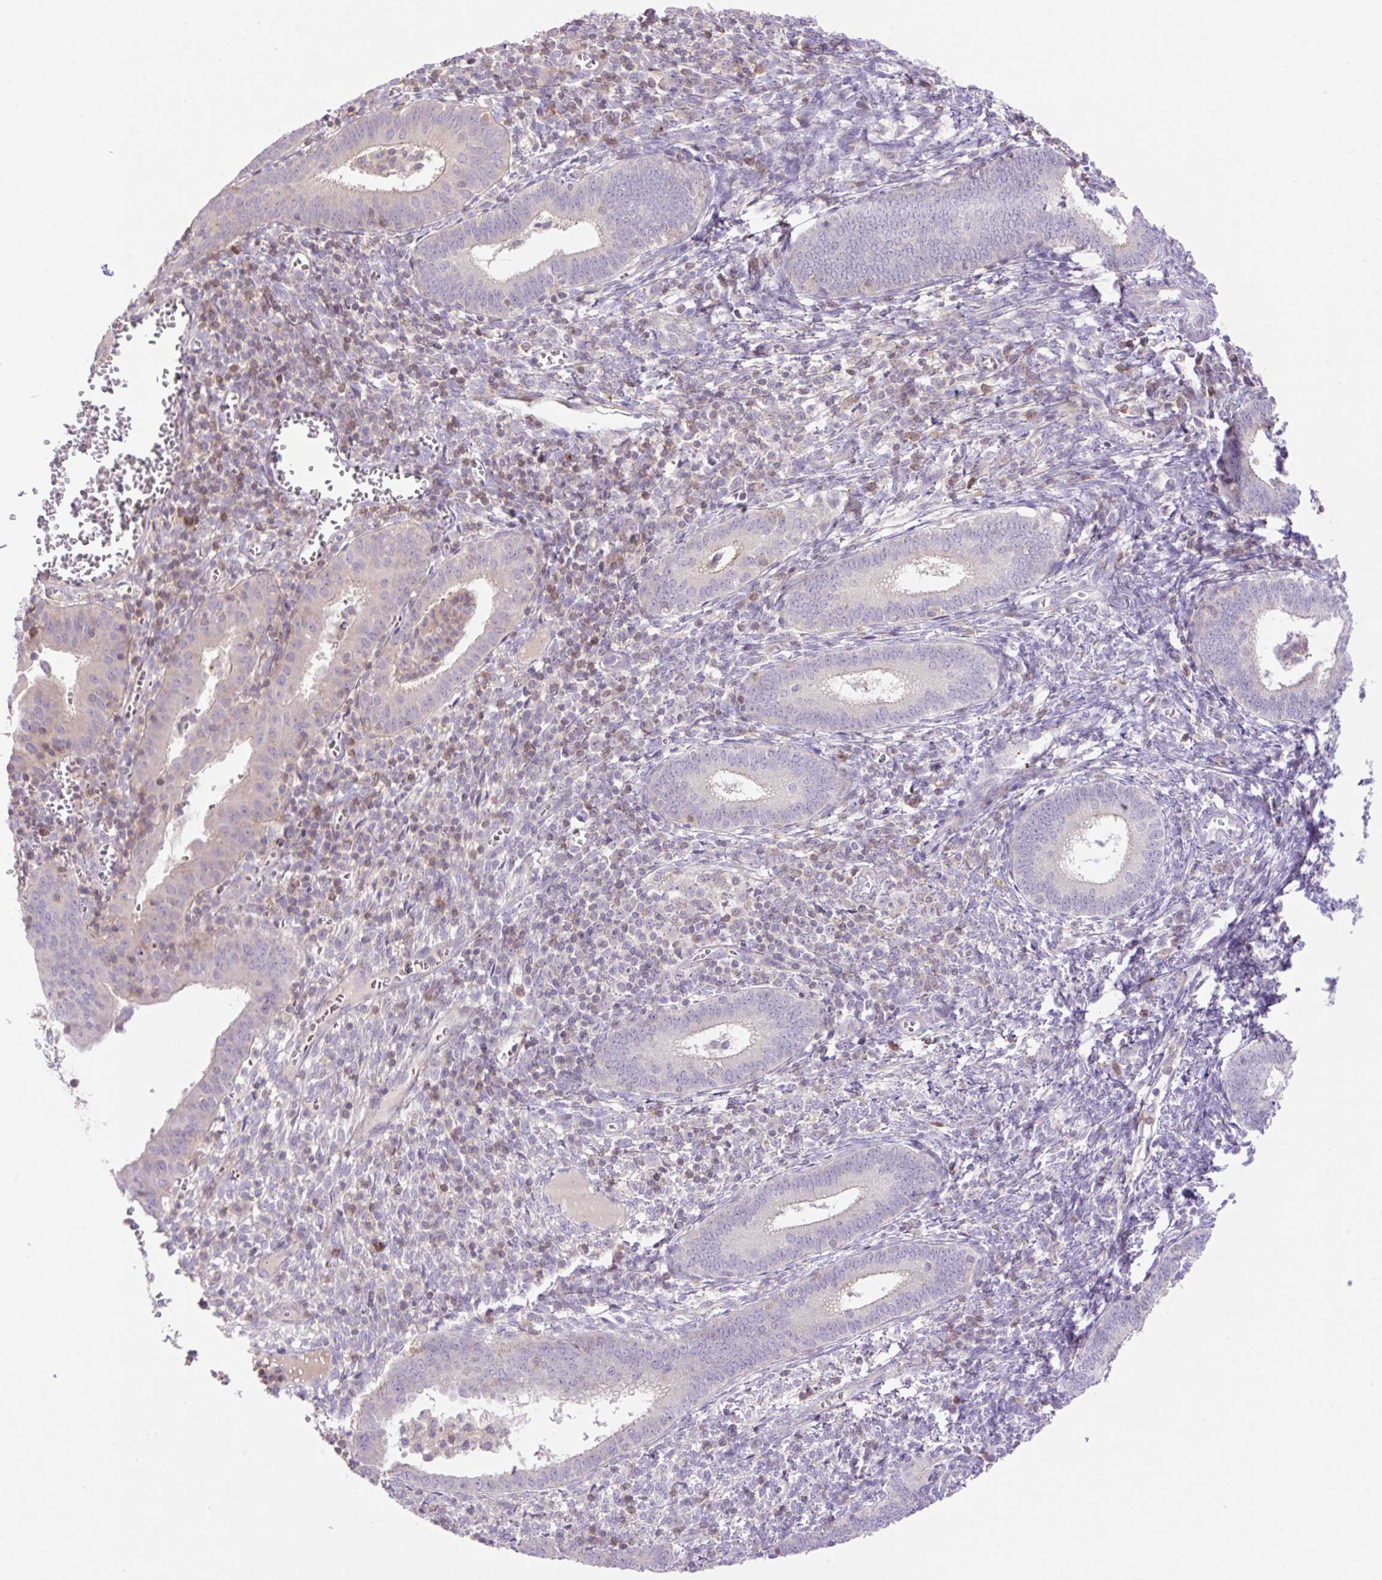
{"staining": {"intensity": "weak", "quantity": "<25%", "location": "cytoplasmic/membranous"}, "tissue": "endometrium", "cell_type": "Cells in endometrial stroma", "image_type": "normal", "snomed": [{"axis": "morphology", "description": "Normal tissue, NOS"}, {"axis": "topography", "description": "Endometrium"}], "caption": "High power microscopy image of an immunohistochemistry (IHC) micrograph of benign endometrium, revealing no significant staining in cells in endometrial stroma. (IHC, brightfield microscopy, high magnification).", "gene": "VPS25", "patient": {"sex": "female", "age": 41}}